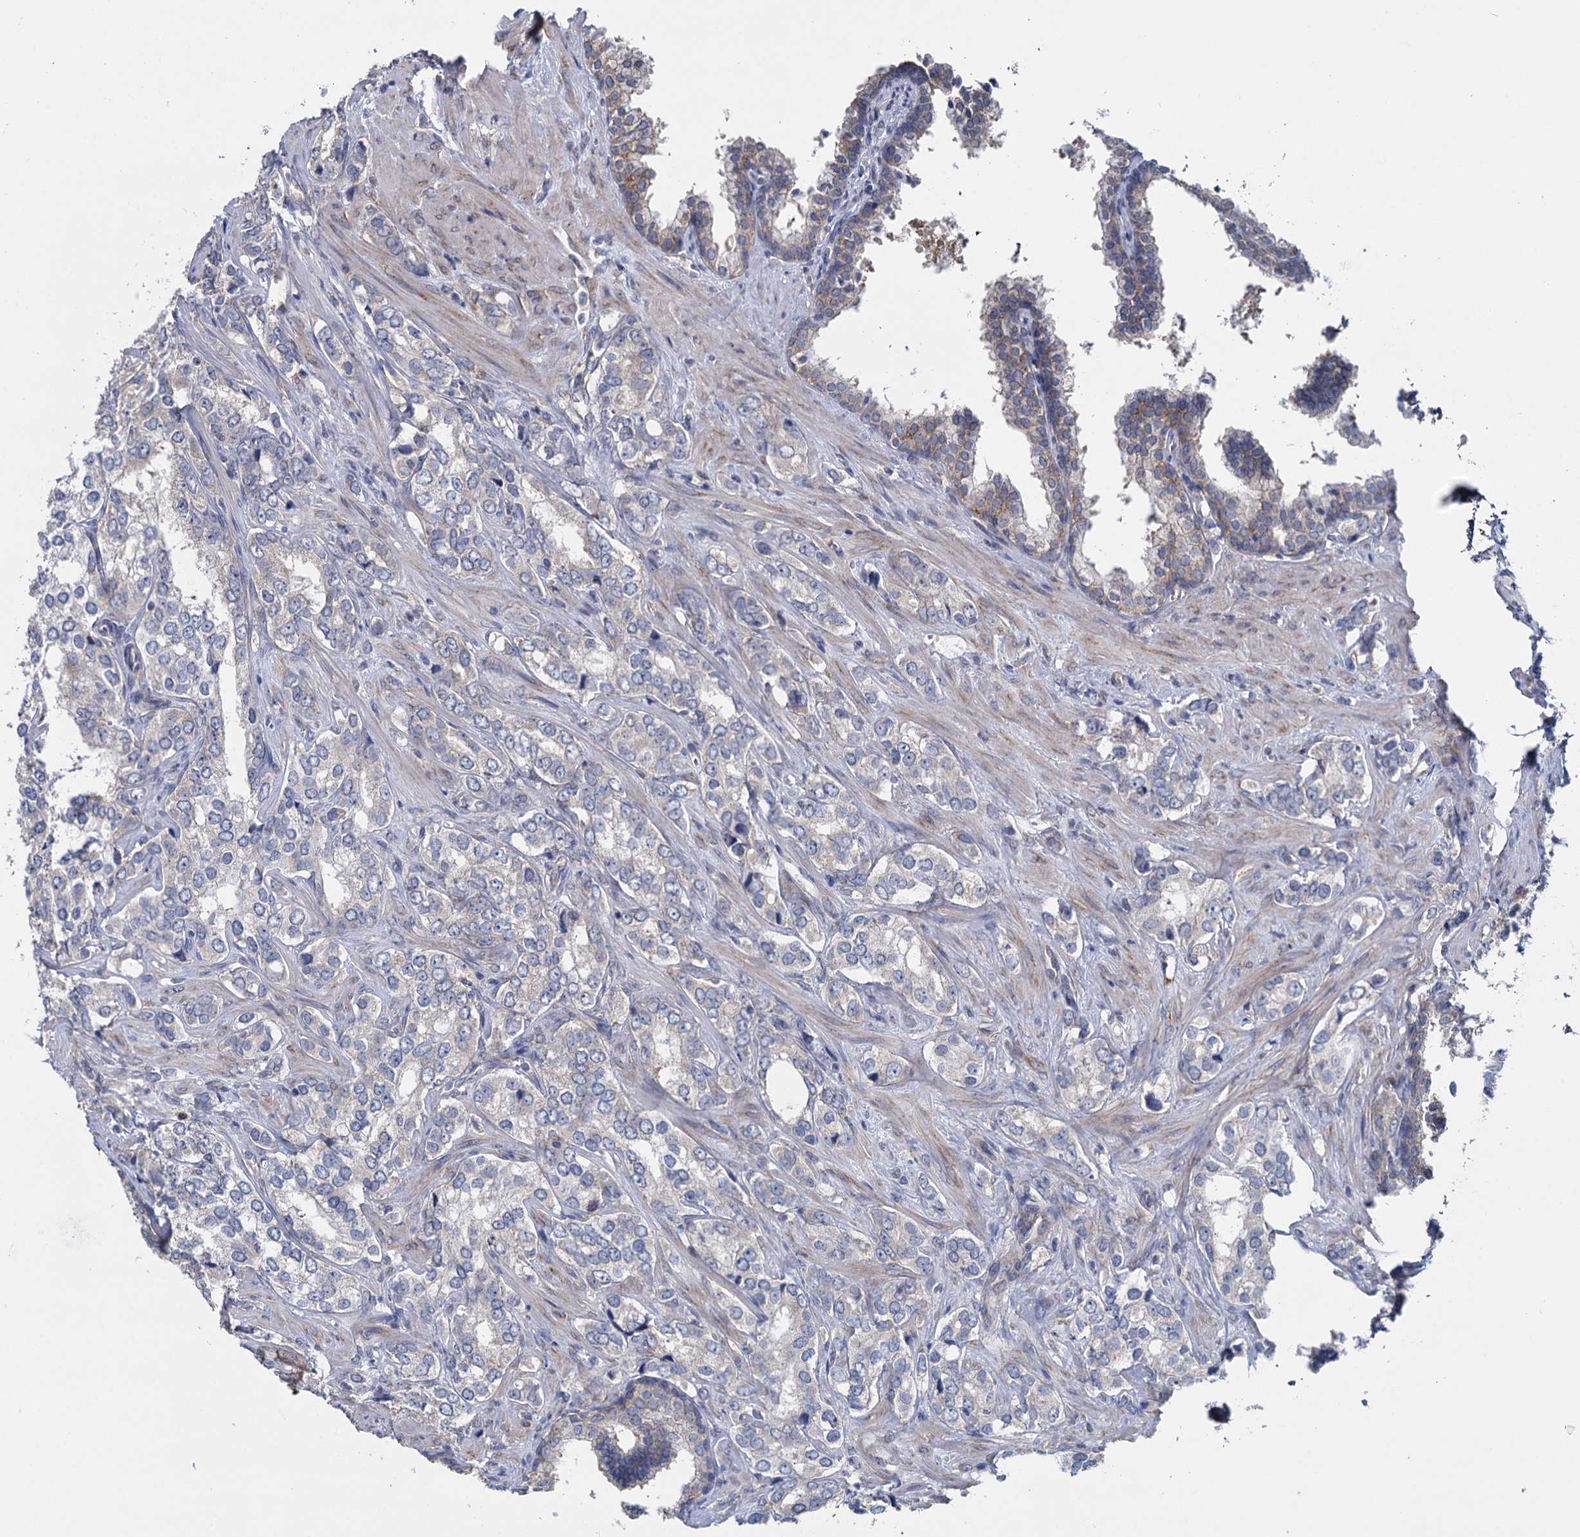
{"staining": {"intensity": "moderate", "quantity": "<25%", "location": "cytoplasmic/membranous"}, "tissue": "prostate cancer", "cell_type": "Tumor cells", "image_type": "cancer", "snomed": [{"axis": "morphology", "description": "Adenocarcinoma, High grade"}, {"axis": "topography", "description": "Prostate"}], "caption": "Protein expression analysis of human high-grade adenocarcinoma (prostate) reveals moderate cytoplasmic/membranous expression in about <25% of tumor cells. The protein of interest is stained brown, and the nuclei are stained in blue (DAB (3,3'-diaminobenzidine) IHC with brightfield microscopy, high magnification).", "gene": "GSTM2", "patient": {"sex": "male", "age": 66}}